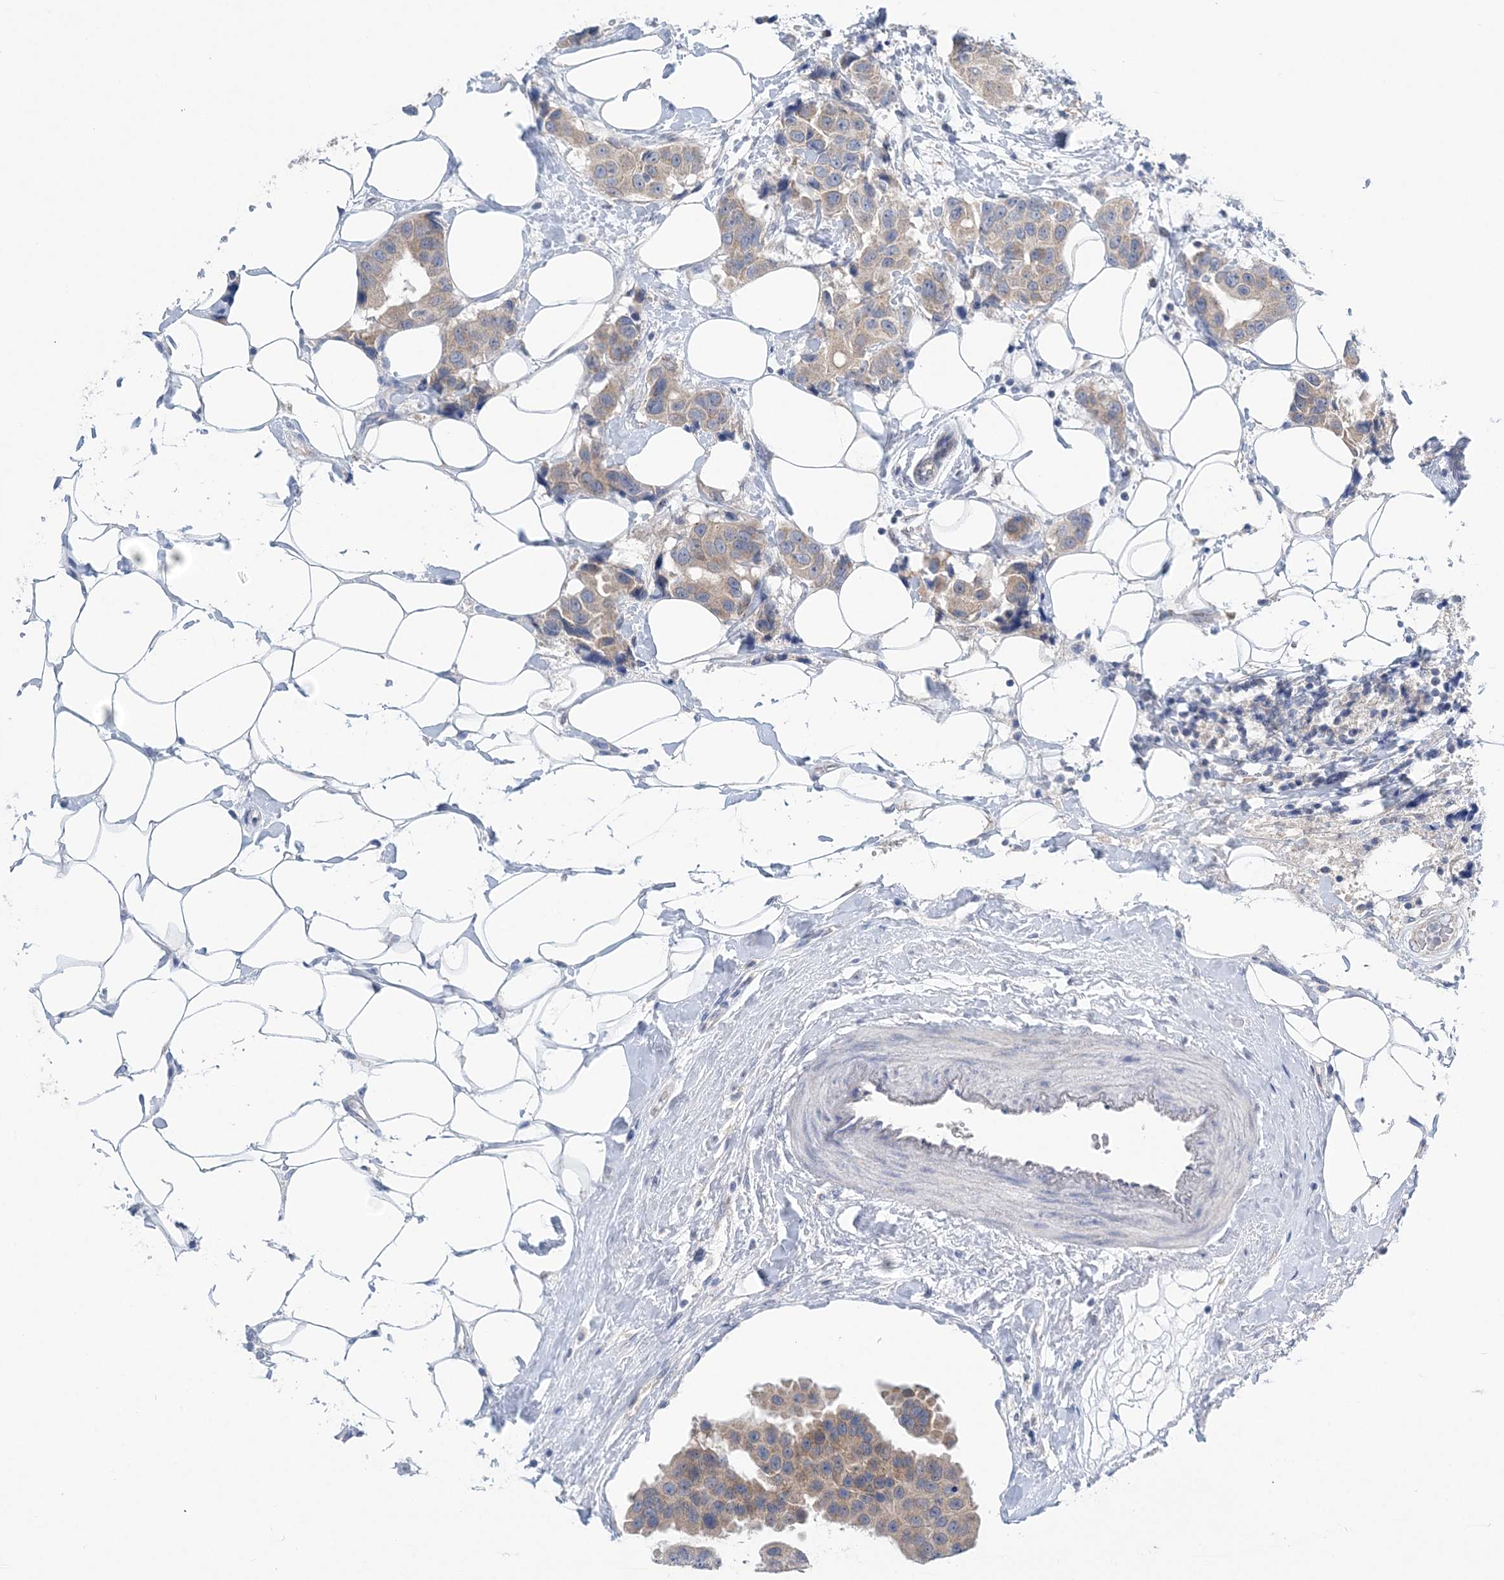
{"staining": {"intensity": "weak", "quantity": "<25%", "location": "cytoplasmic/membranous"}, "tissue": "breast cancer", "cell_type": "Tumor cells", "image_type": "cancer", "snomed": [{"axis": "morphology", "description": "Normal tissue, NOS"}, {"axis": "morphology", "description": "Duct carcinoma"}, {"axis": "topography", "description": "Breast"}], "caption": "Image shows no significant protein expression in tumor cells of breast cancer.", "gene": "COPE", "patient": {"sex": "female", "age": 39}}